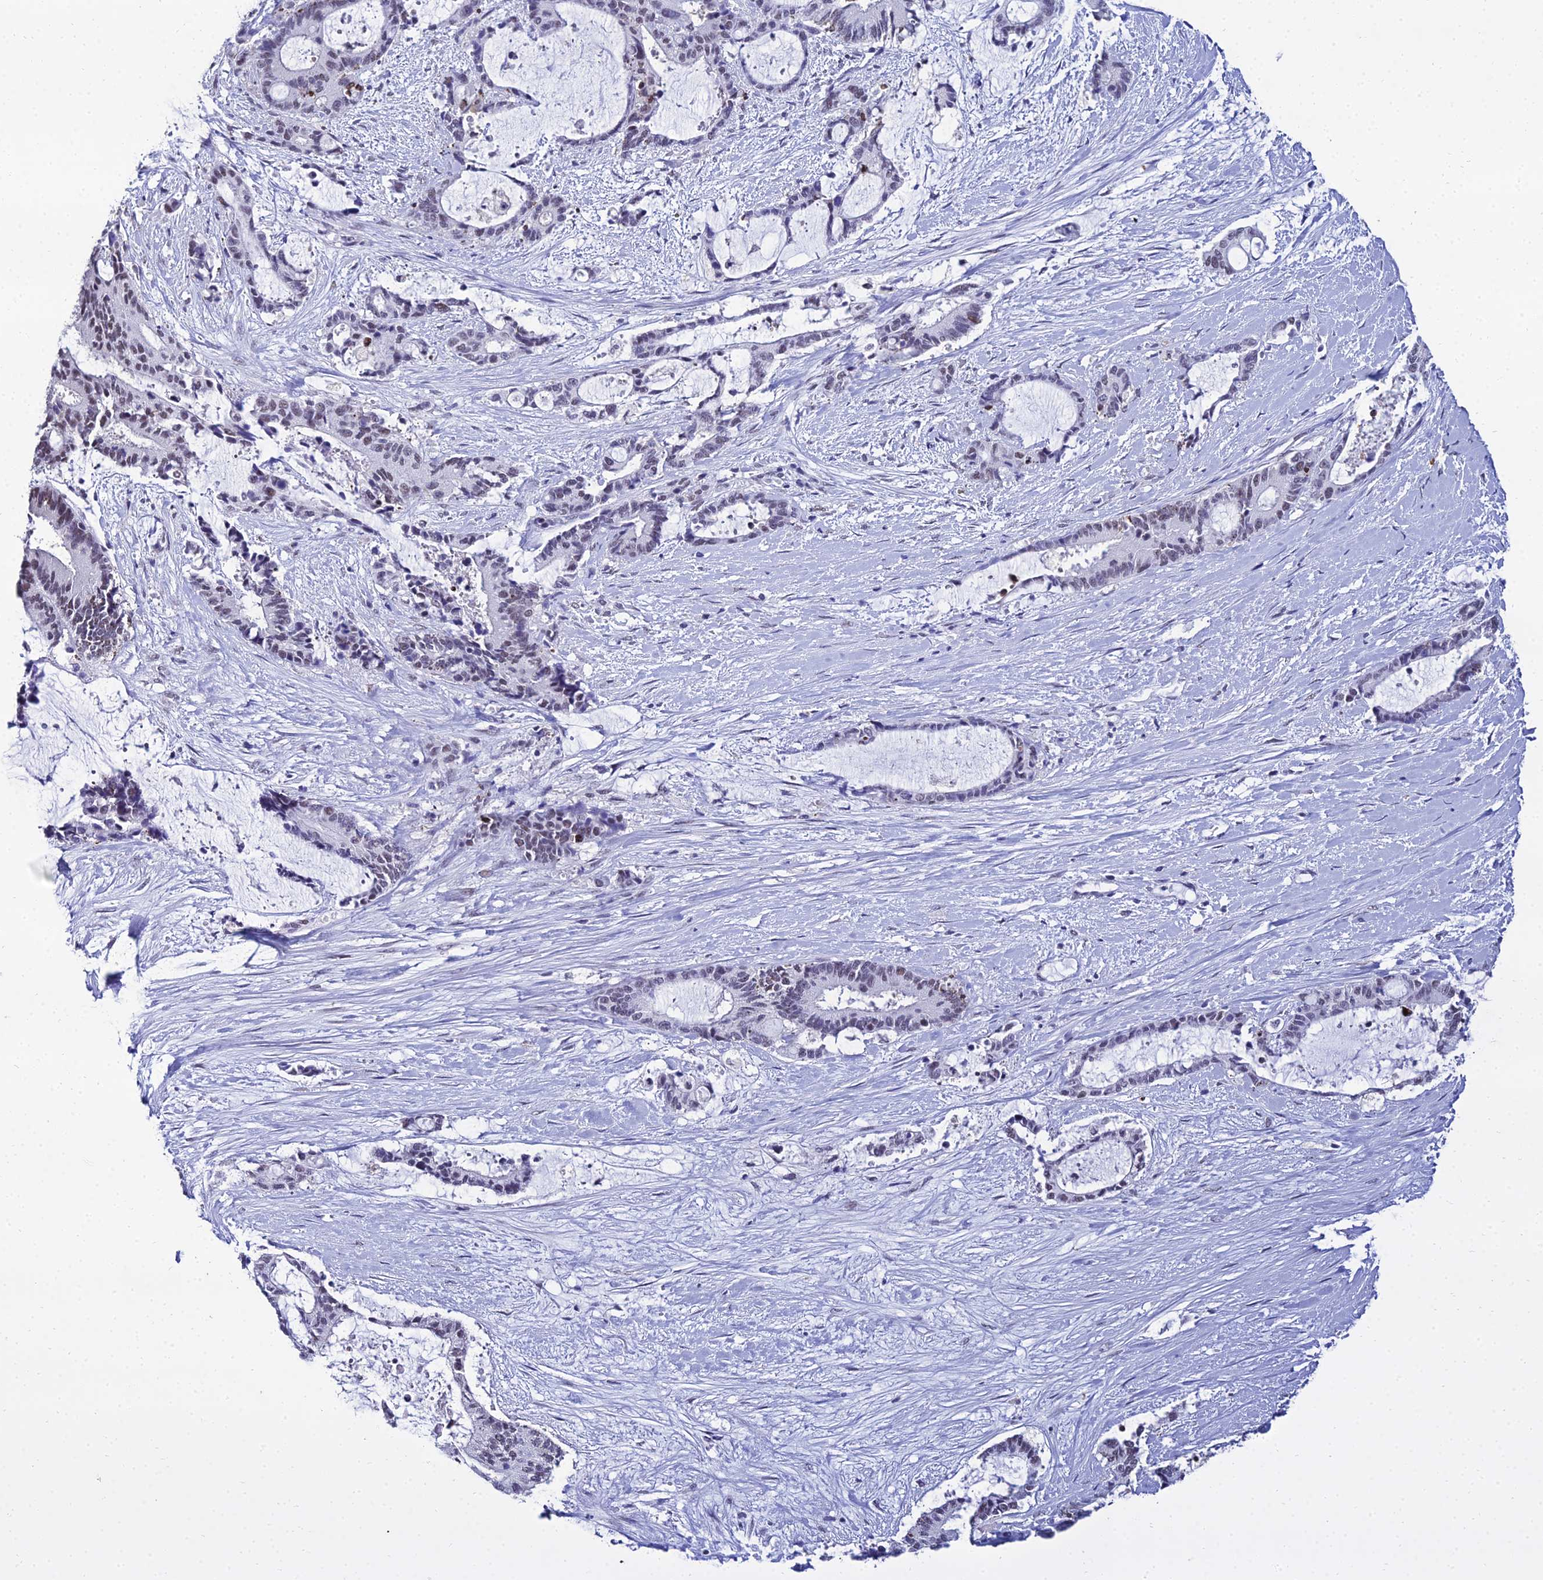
{"staining": {"intensity": "moderate", "quantity": "<25%", "location": "nuclear"}, "tissue": "liver cancer", "cell_type": "Tumor cells", "image_type": "cancer", "snomed": [{"axis": "morphology", "description": "Normal tissue, NOS"}, {"axis": "morphology", "description": "Cholangiocarcinoma"}, {"axis": "topography", "description": "Liver"}, {"axis": "topography", "description": "Peripheral nerve tissue"}], "caption": "Liver cholangiocarcinoma was stained to show a protein in brown. There is low levels of moderate nuclear expression in about <25% of tumor cells.", "gene": "PPP4R2", "patient": {"sex": "female", "age": 73}}